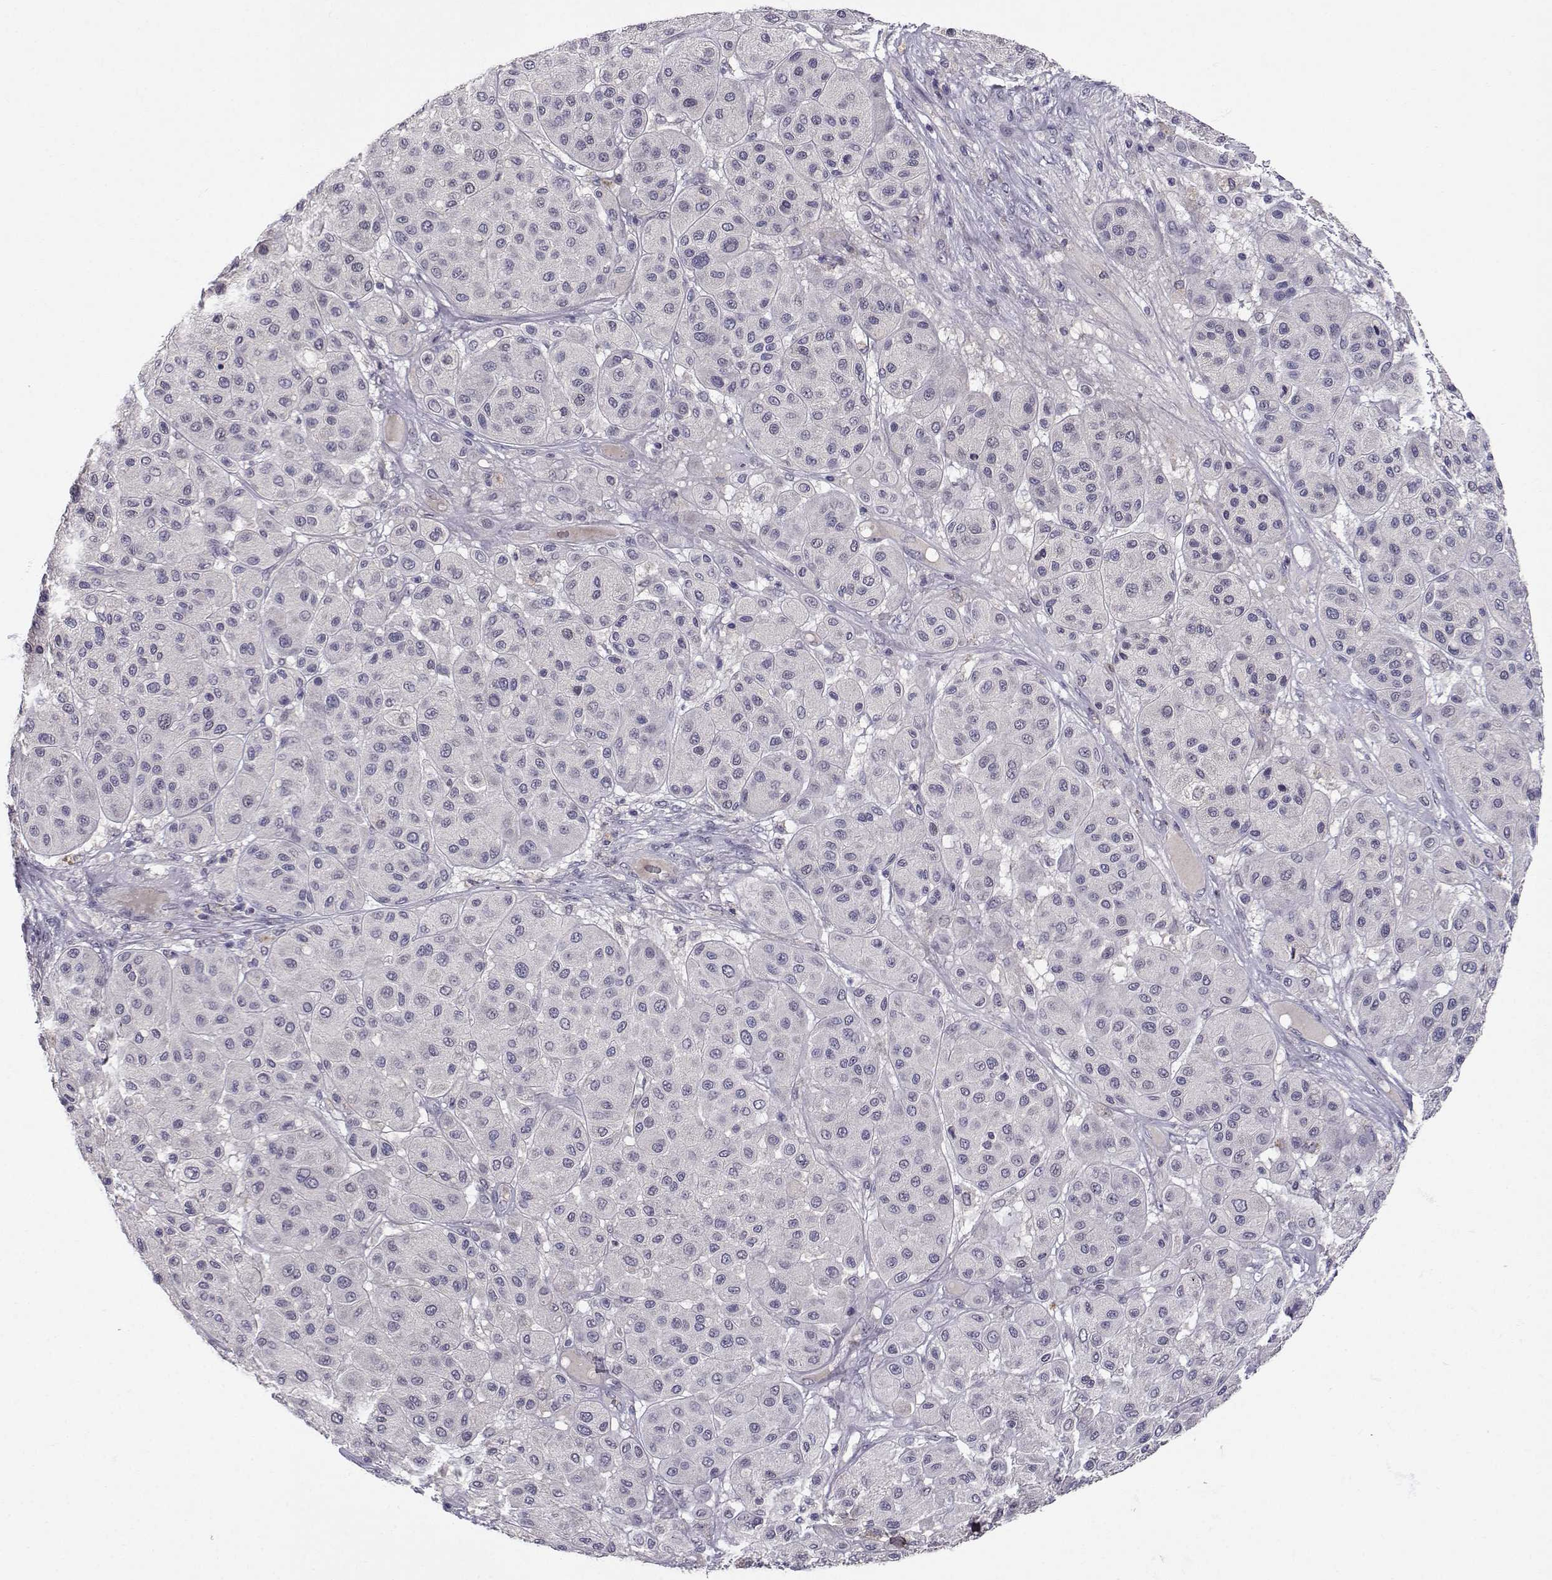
{"staining": {"intensity": "negative", "quantity": "none", "location": "none"}, "tissue": "melanoma", "cell_type": "Tumor cells", "image_type": "cancer", "snomed": [{"axis": "morphology", "description": "Malignant melanoma, Metastatic site"}, {"axis": "topography", "description": "Smooth muscle"}], "caption": "The immunohistochemistry (IHC) image has no significant positivity in tumor cells of malignant melanoma (metastatic site) tissue. (DAB immunohistochemistry, high magnification).", "gene": "SLC6A3", "patient": {"sex": "male", "age": 41}}